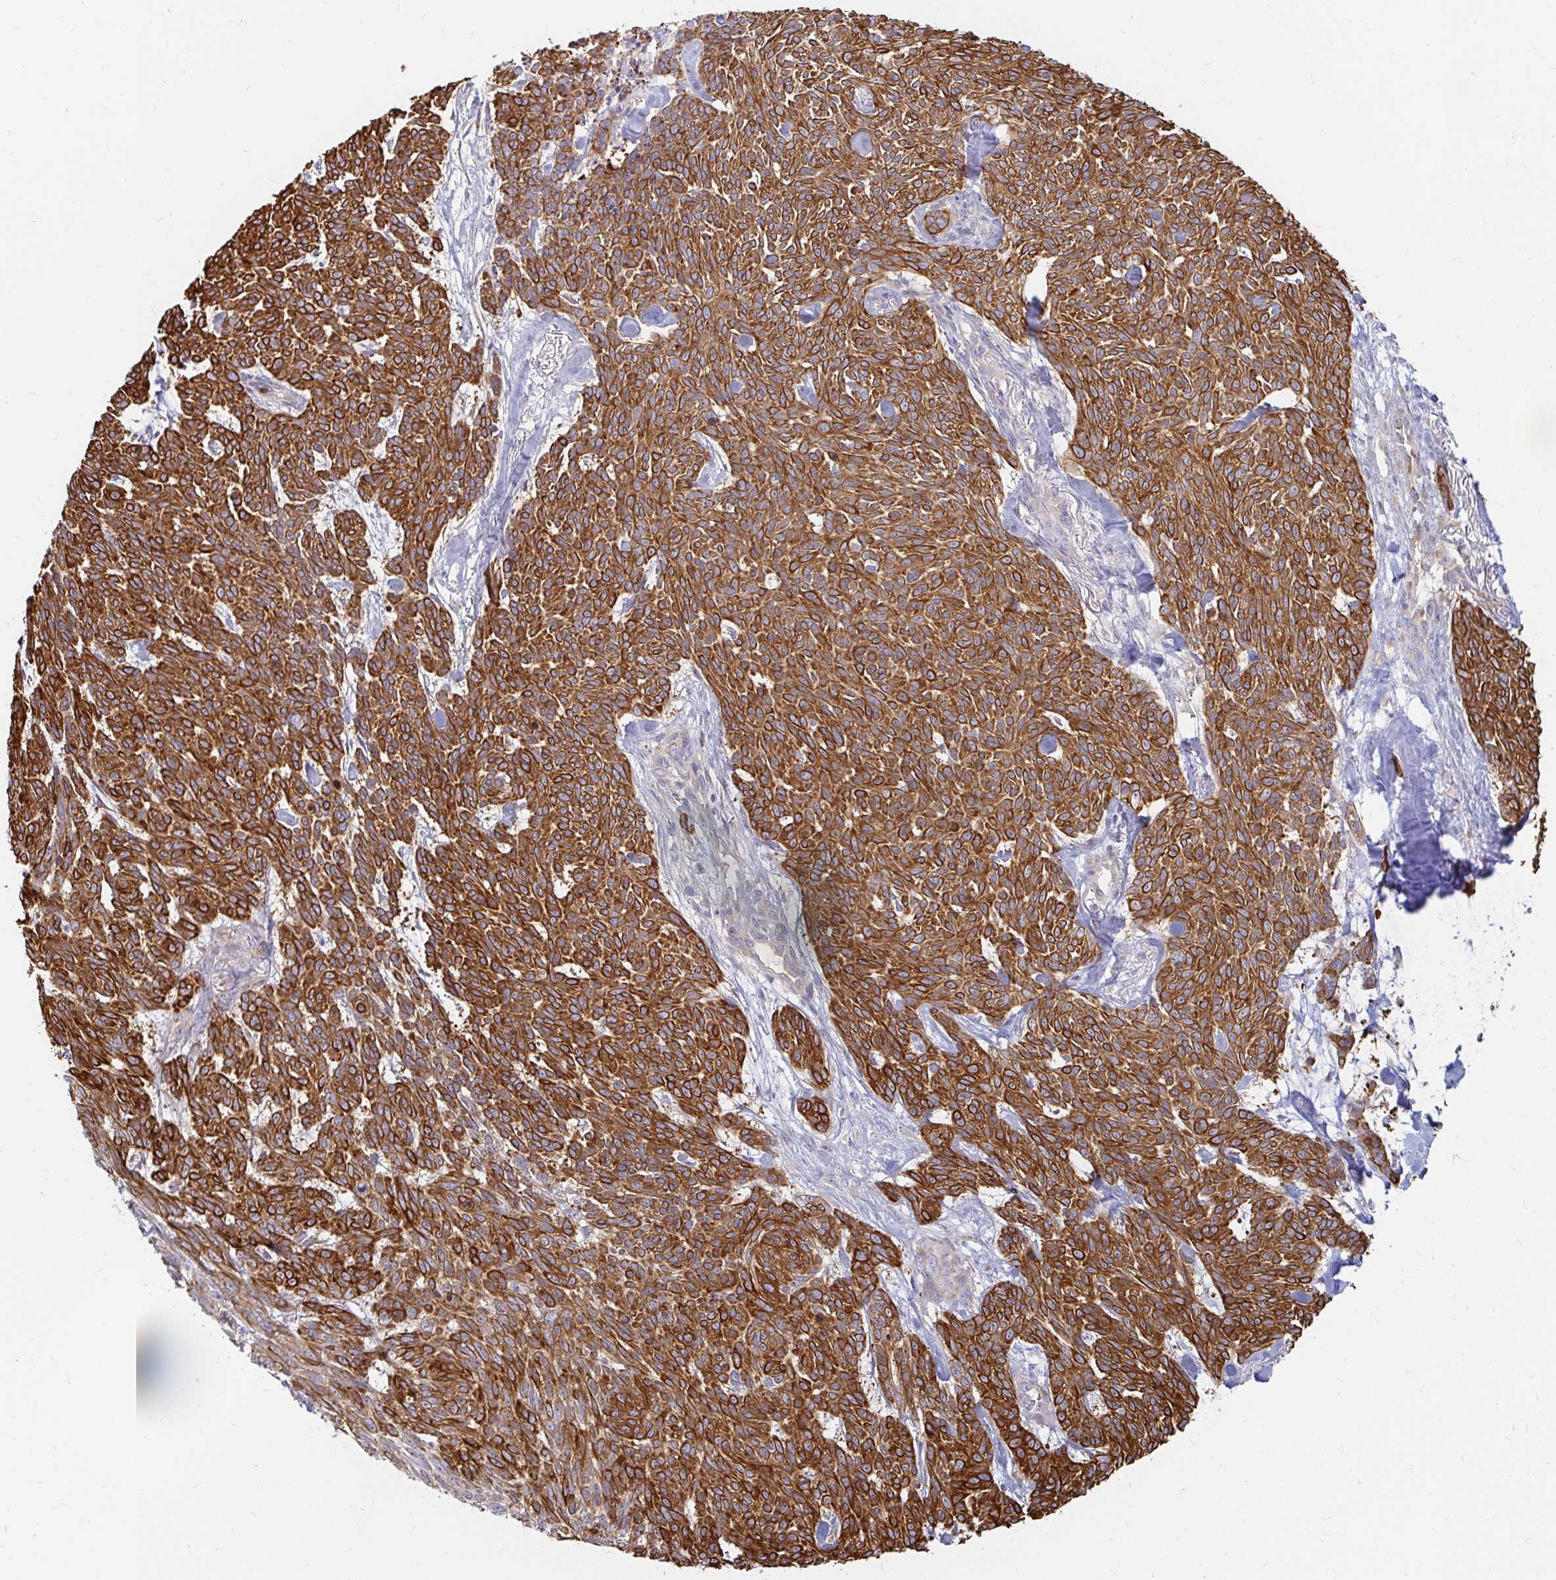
{"staining": {"intensity": "strong", "quantity": "25%-75%", "location": "cytoplasmic/membranous"}, "tissue": "skin cancer", "cell_type": "Tumor cells", "image_type": "cancer", "snomed": [{"axis": "morphology", "description": "Basal cell carcinoma"}, {"axis": "topography", "description": "Skin"}], "caption": "IHC (DAB (3,3'-diaminobenzidine)) staining of basal cell carcinoma (skin) exhibits strong cytoplasmic/membranous protein staining in about 25%-75% of tumor cells.", "gene": "CAST", "patient": {"sex": "female", "age": 93}}